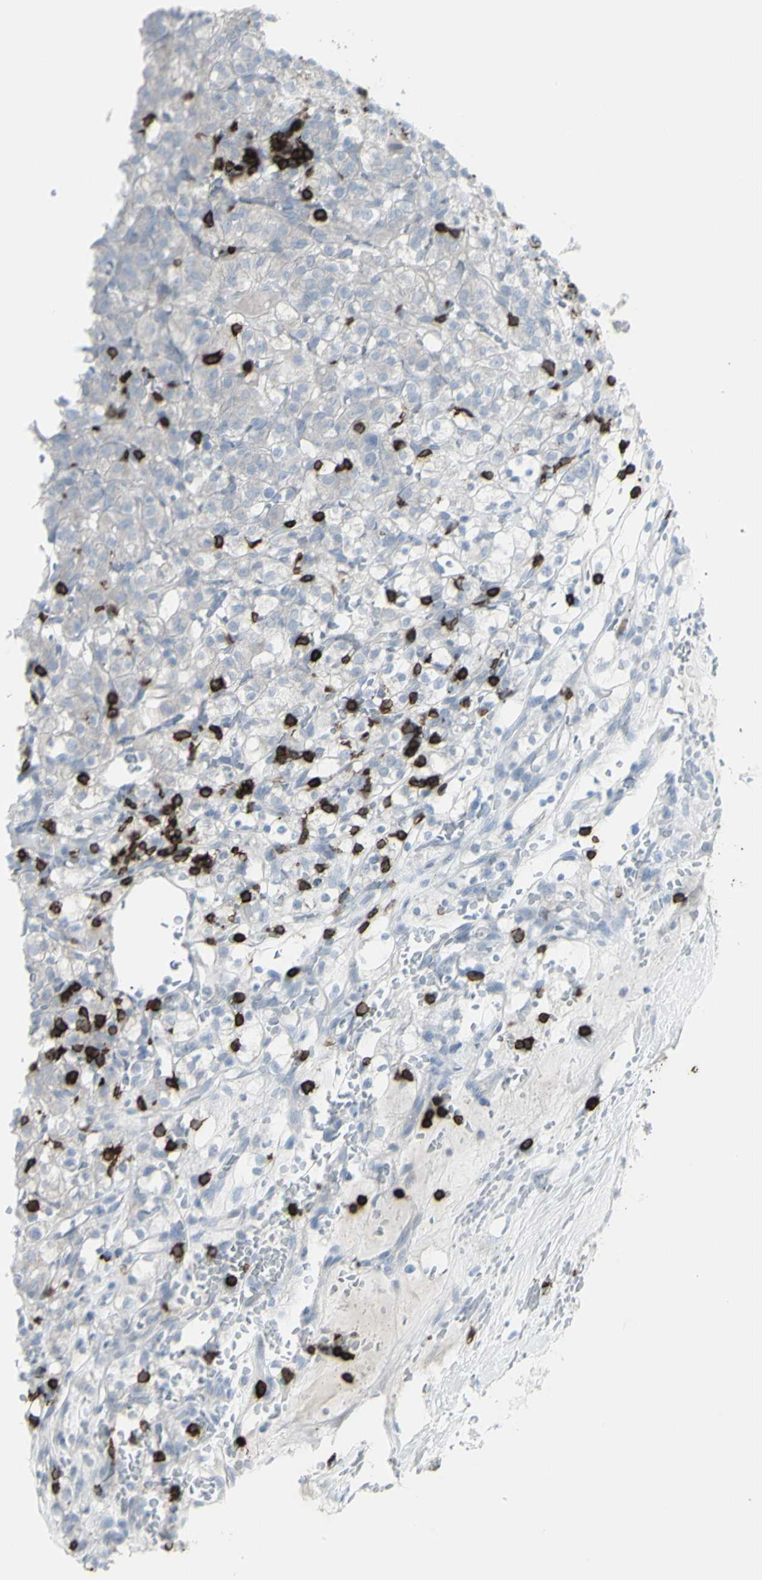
{"staining": {"intensity": "negative", "quantity": "none", "location": "none"}, "tissue": "renal cancer", "cell_type": "Tumor cells", "image_type": "cancer", "snomed": [{"axis": "morphology", "description": "Normal tissue, NOS"}, {"axis": "morphology", "description": "Adenocarcinoma, NOS"}, {"axis": "topography", "description": "Kidney"}], "caption": "Renal cancer (adenocarcinoma) stained for a protein using immunohistochemistry reveals no staining tumor cells.", "gene": "CD247", "patient": {"sex": "female", "age": 72}}